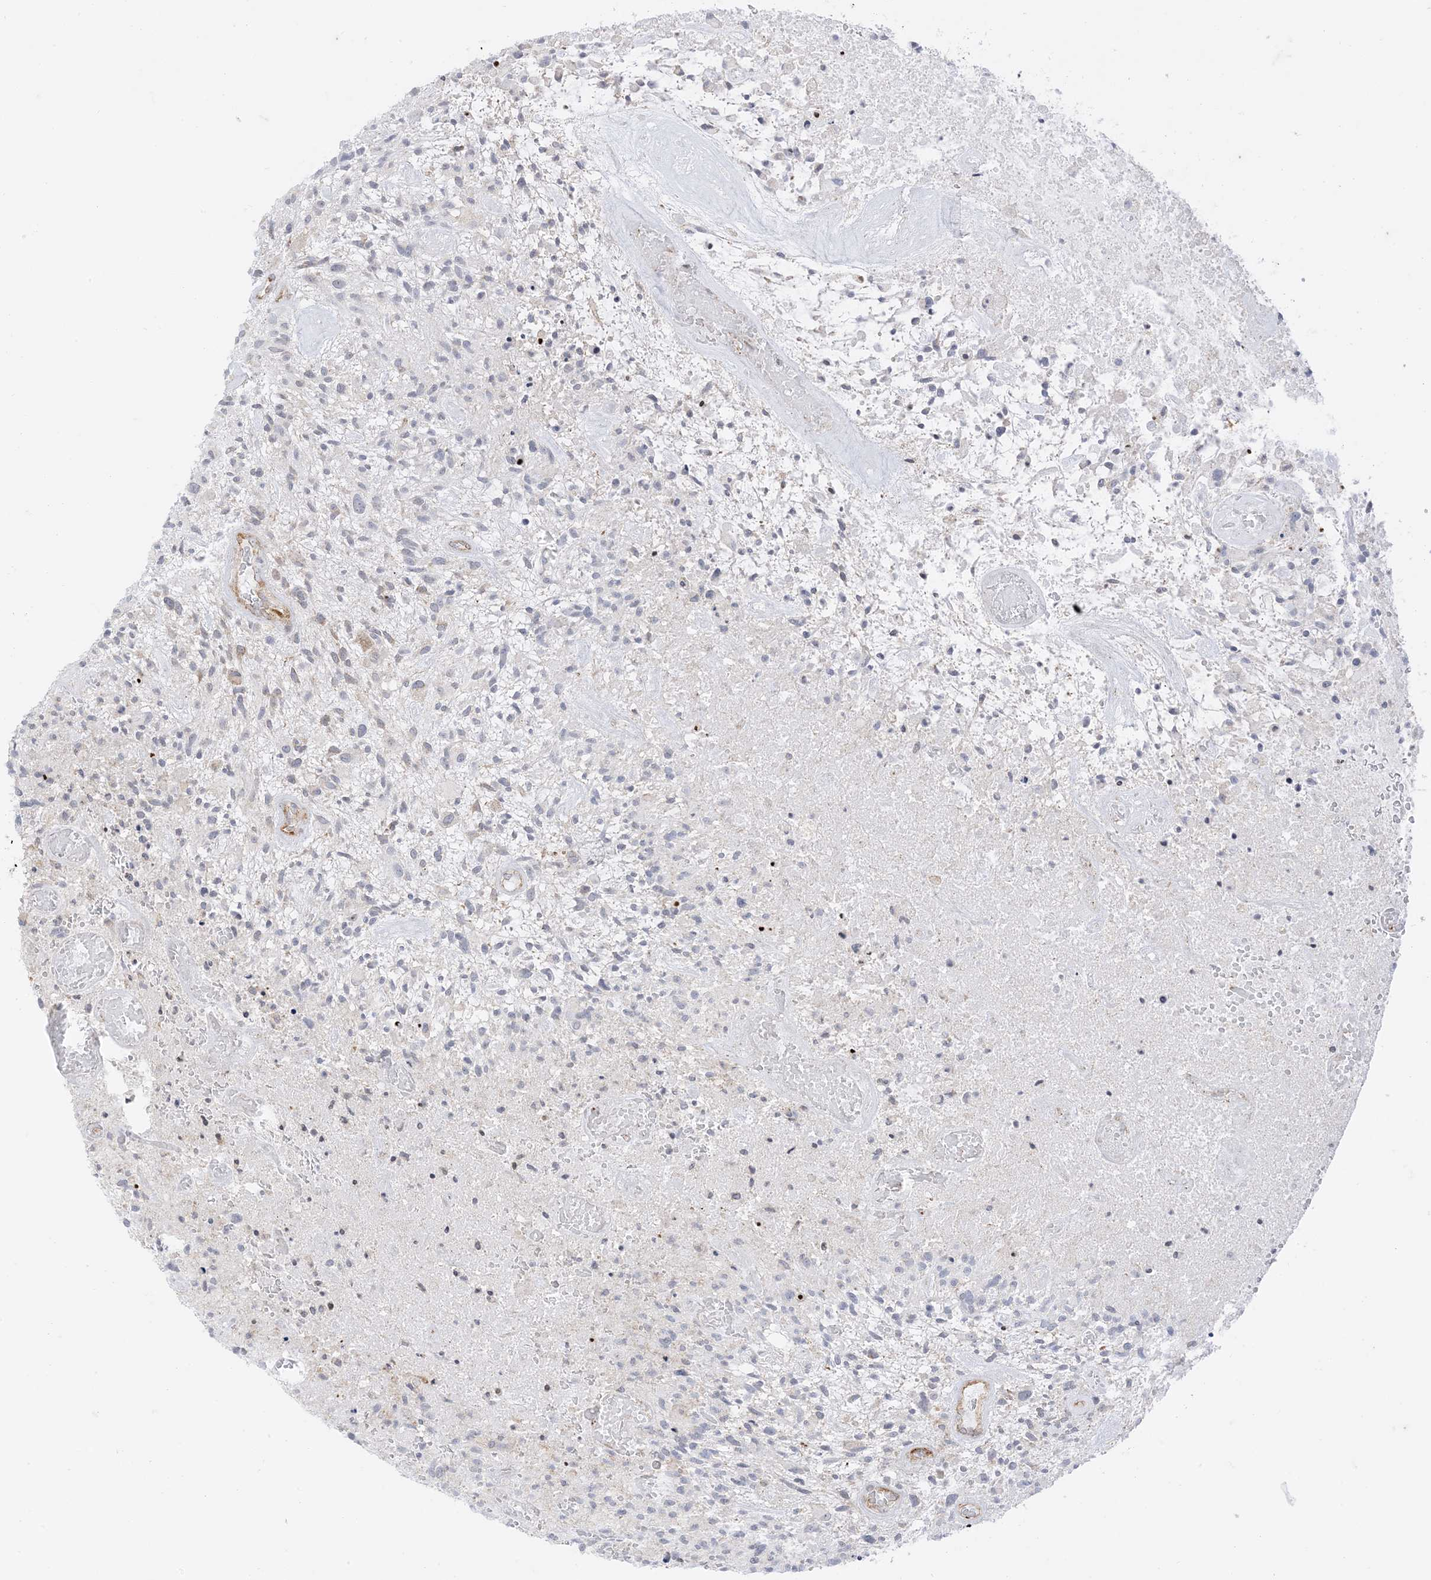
{"staining": {"intensity": "negative", "quantity": "none", "location": "none"}, "tissue": "glioma", "cell_type": "Tumor cells", "image_type": "cancer", "snomed": [{"axis": "morphology", "description": "Glioma, malignant, High grade"}, {"axis": "topography", "description": "Brain"}], "caption": "Glioma was stained to show a protein in brown. There is no significant staining in tumor cells.", "gene": "RAC1", "patient": {"sex": "male", "age": 47}}